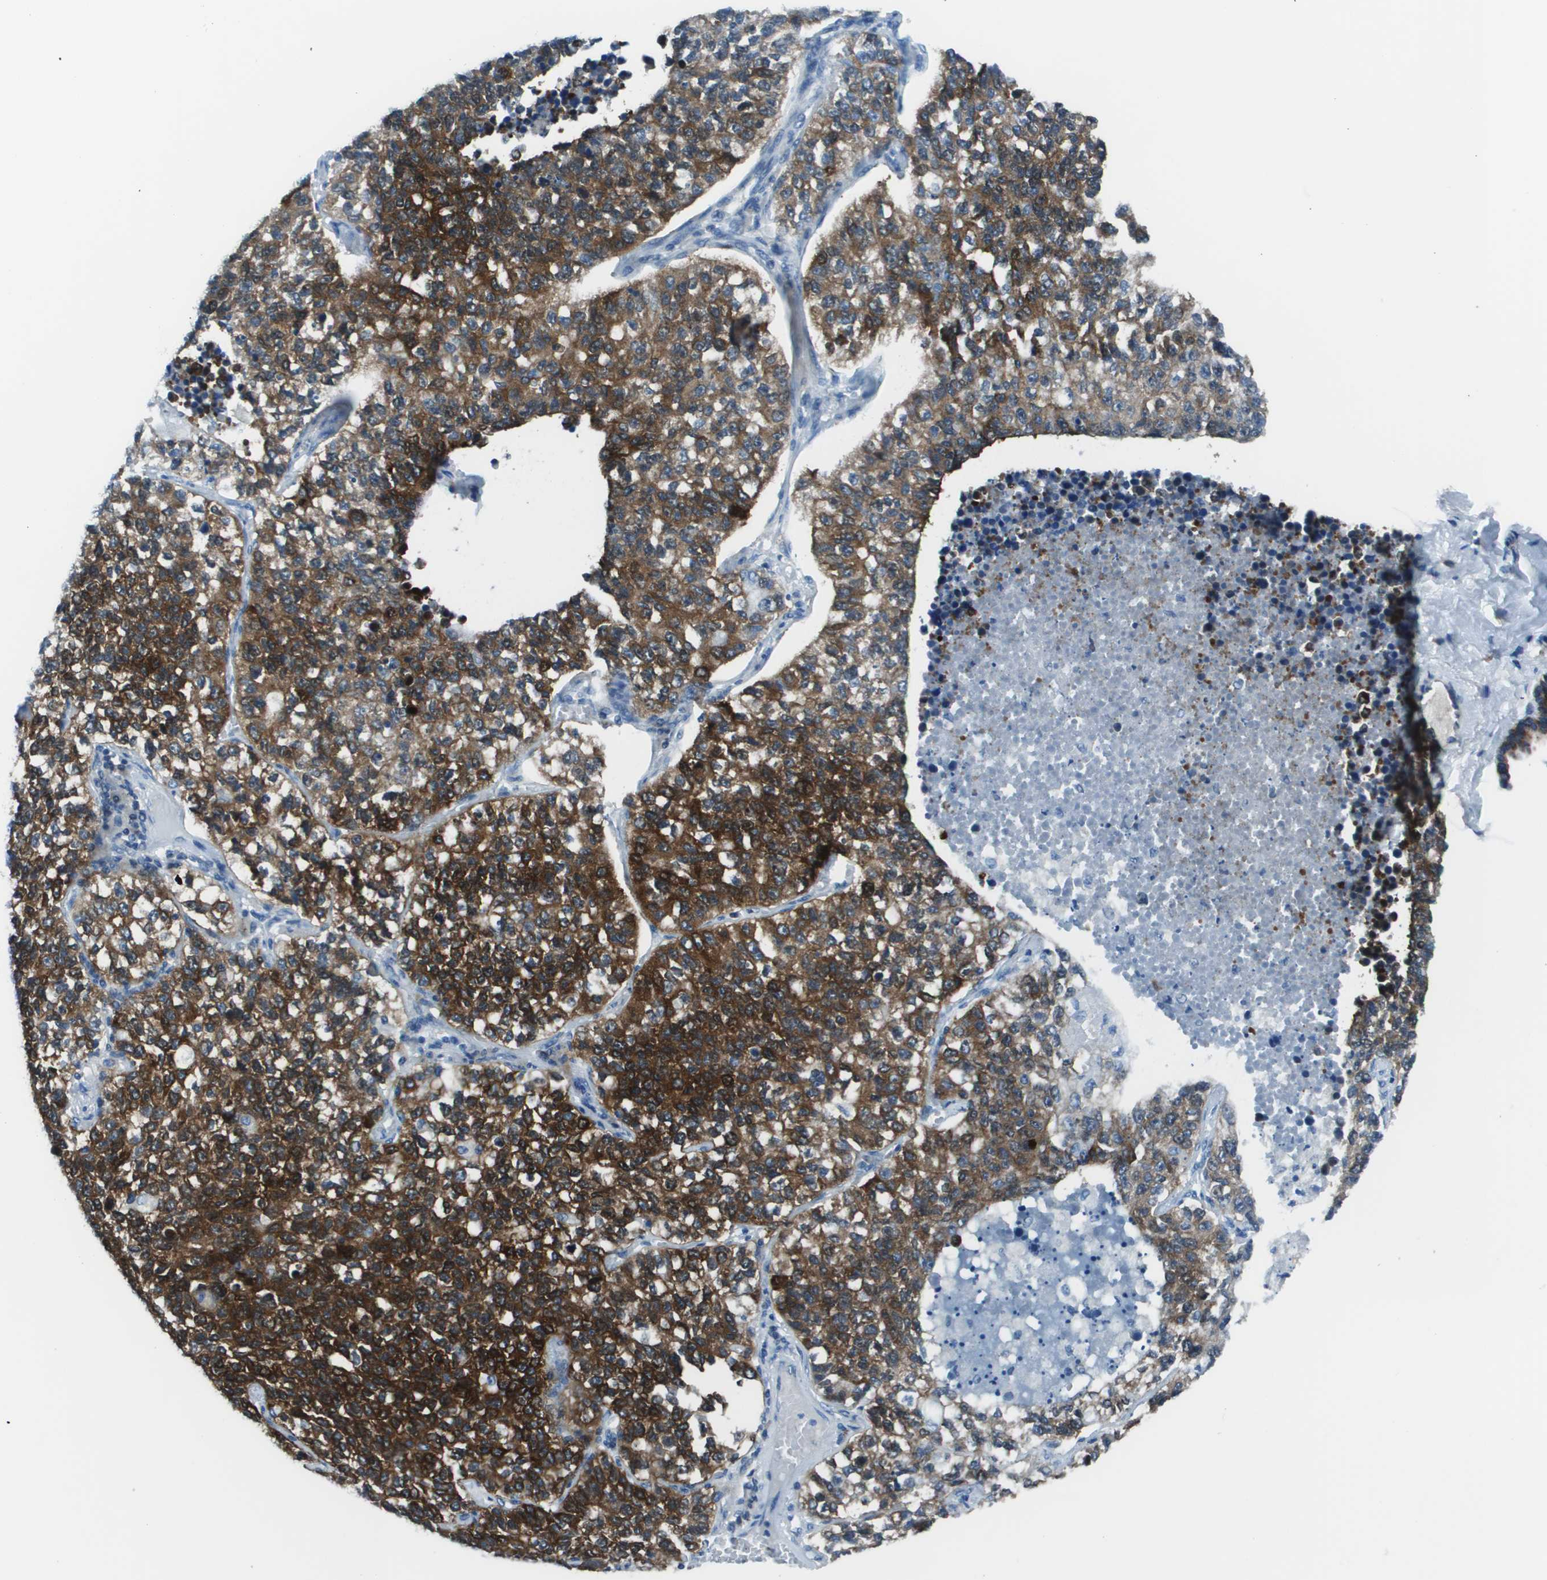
{"staining": {"intensity": "strong", "quantity": ">75%", "location": "cytoplasmic/membranous"}, "tissue": "lung cancer", "cell_type": "Tumor cells", "image_type": "cancer", "snomed": [{"axis": "morphology", "description": "Adenocarcinoma, NOS"}, {"axis": "topography", "description": "Lung"}], "caption": "A brown stain shows strong cytoplasmic/membranous positivity of a protein in human adenocarcinoma (lung) tumor cells.", "gene": "STIP1", "patient": {"sex": "male", "age": 49}}